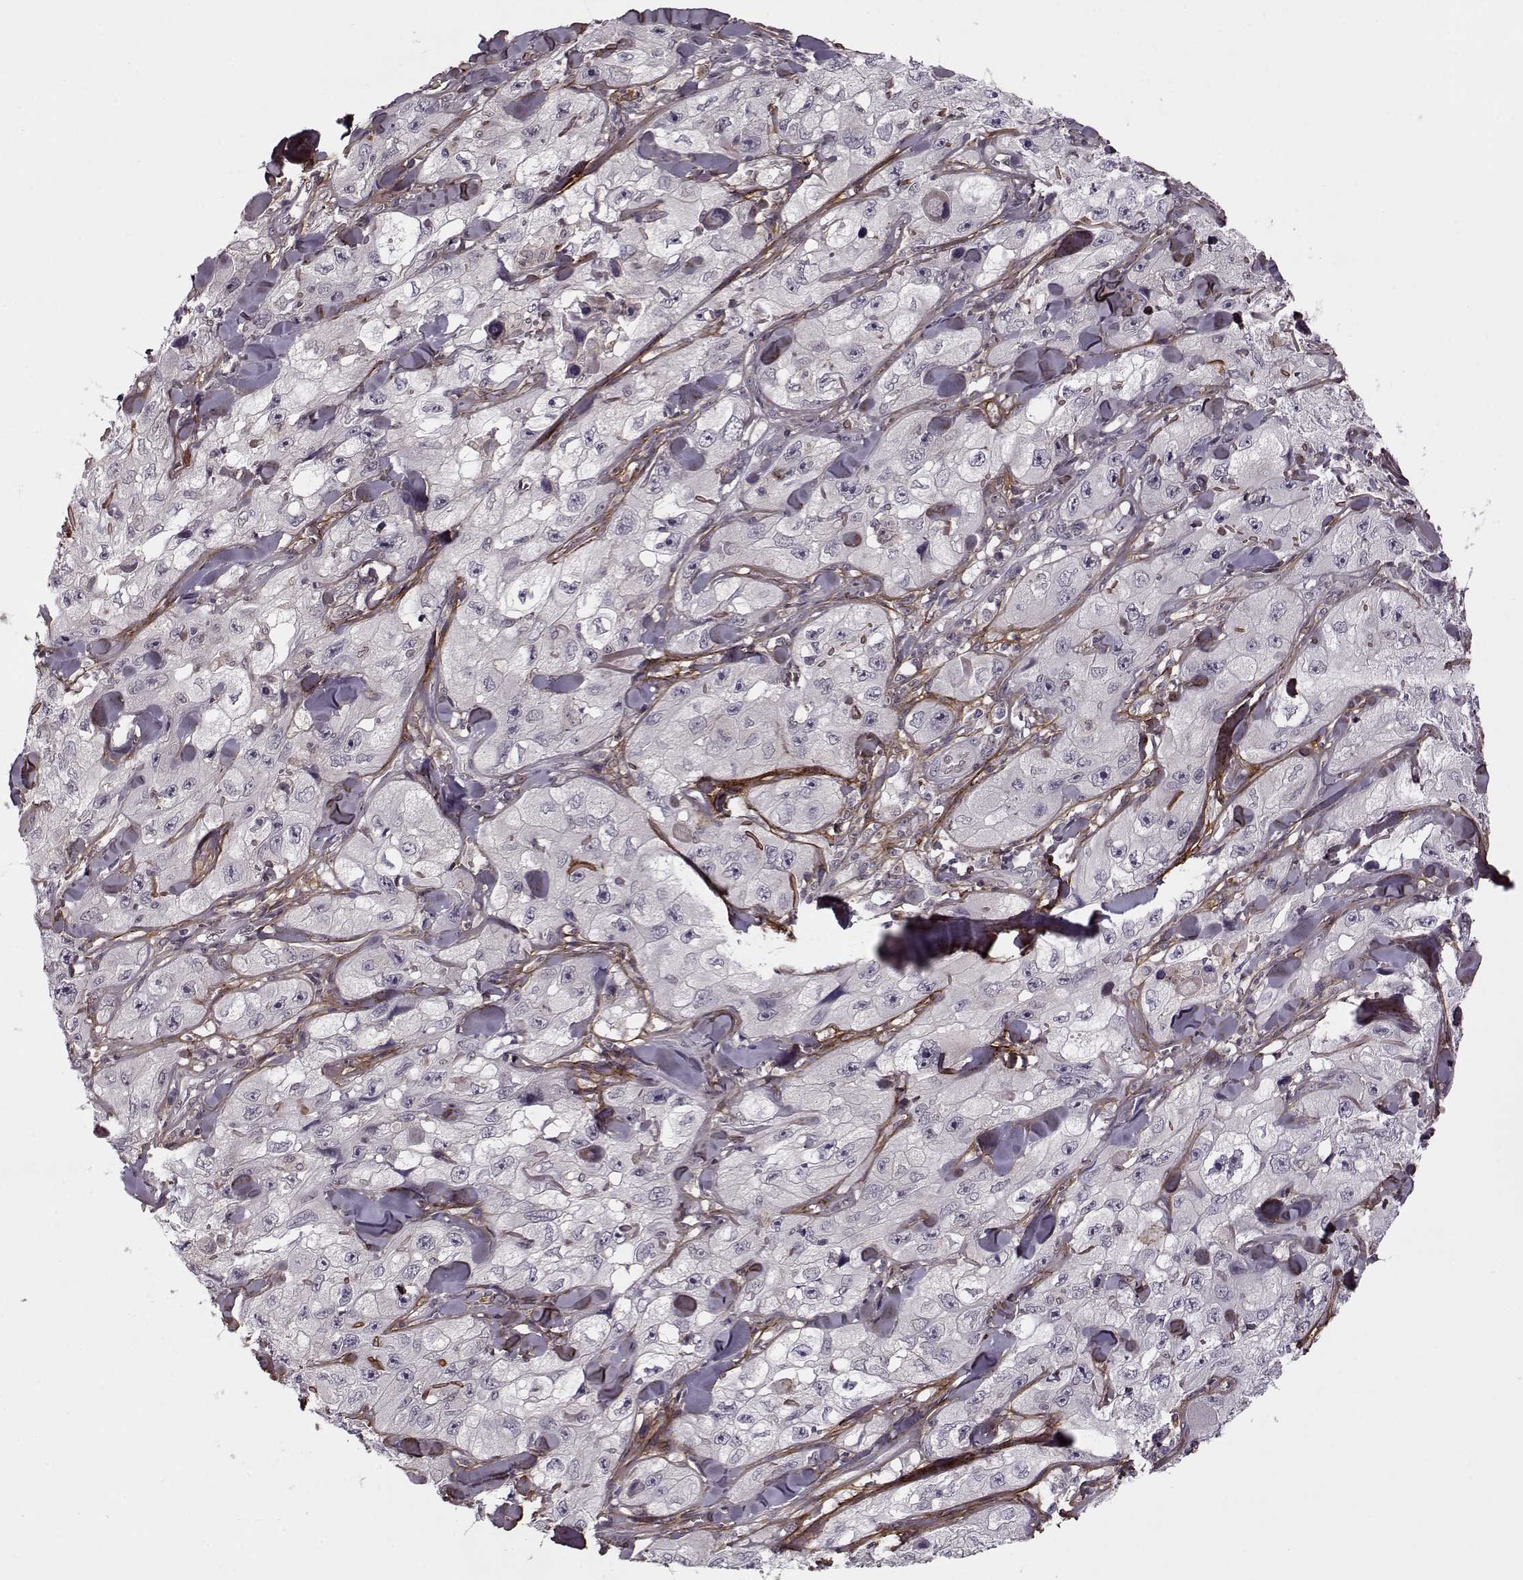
{"staining": {"intensity": "negative", "quantity": "none", "location": "none"}, "tissue": "skin cancer", "cell_type": "Tumor cells", "image_type": "cancer", "snomed": [{"axis": "morphology", "description": "Squamous cell carcinoma, NOS"}, {"axis": "topography", "description": "Skin"}, {"axis": "topography", "description": "Subcutis"}], "caption": "Photomicrograph shows no protein expression in tumor cells of squamous cell carcinoma (skin) tissue.", "gene": "DENND4B", "patient": {"sex": "male", "age": 73}}